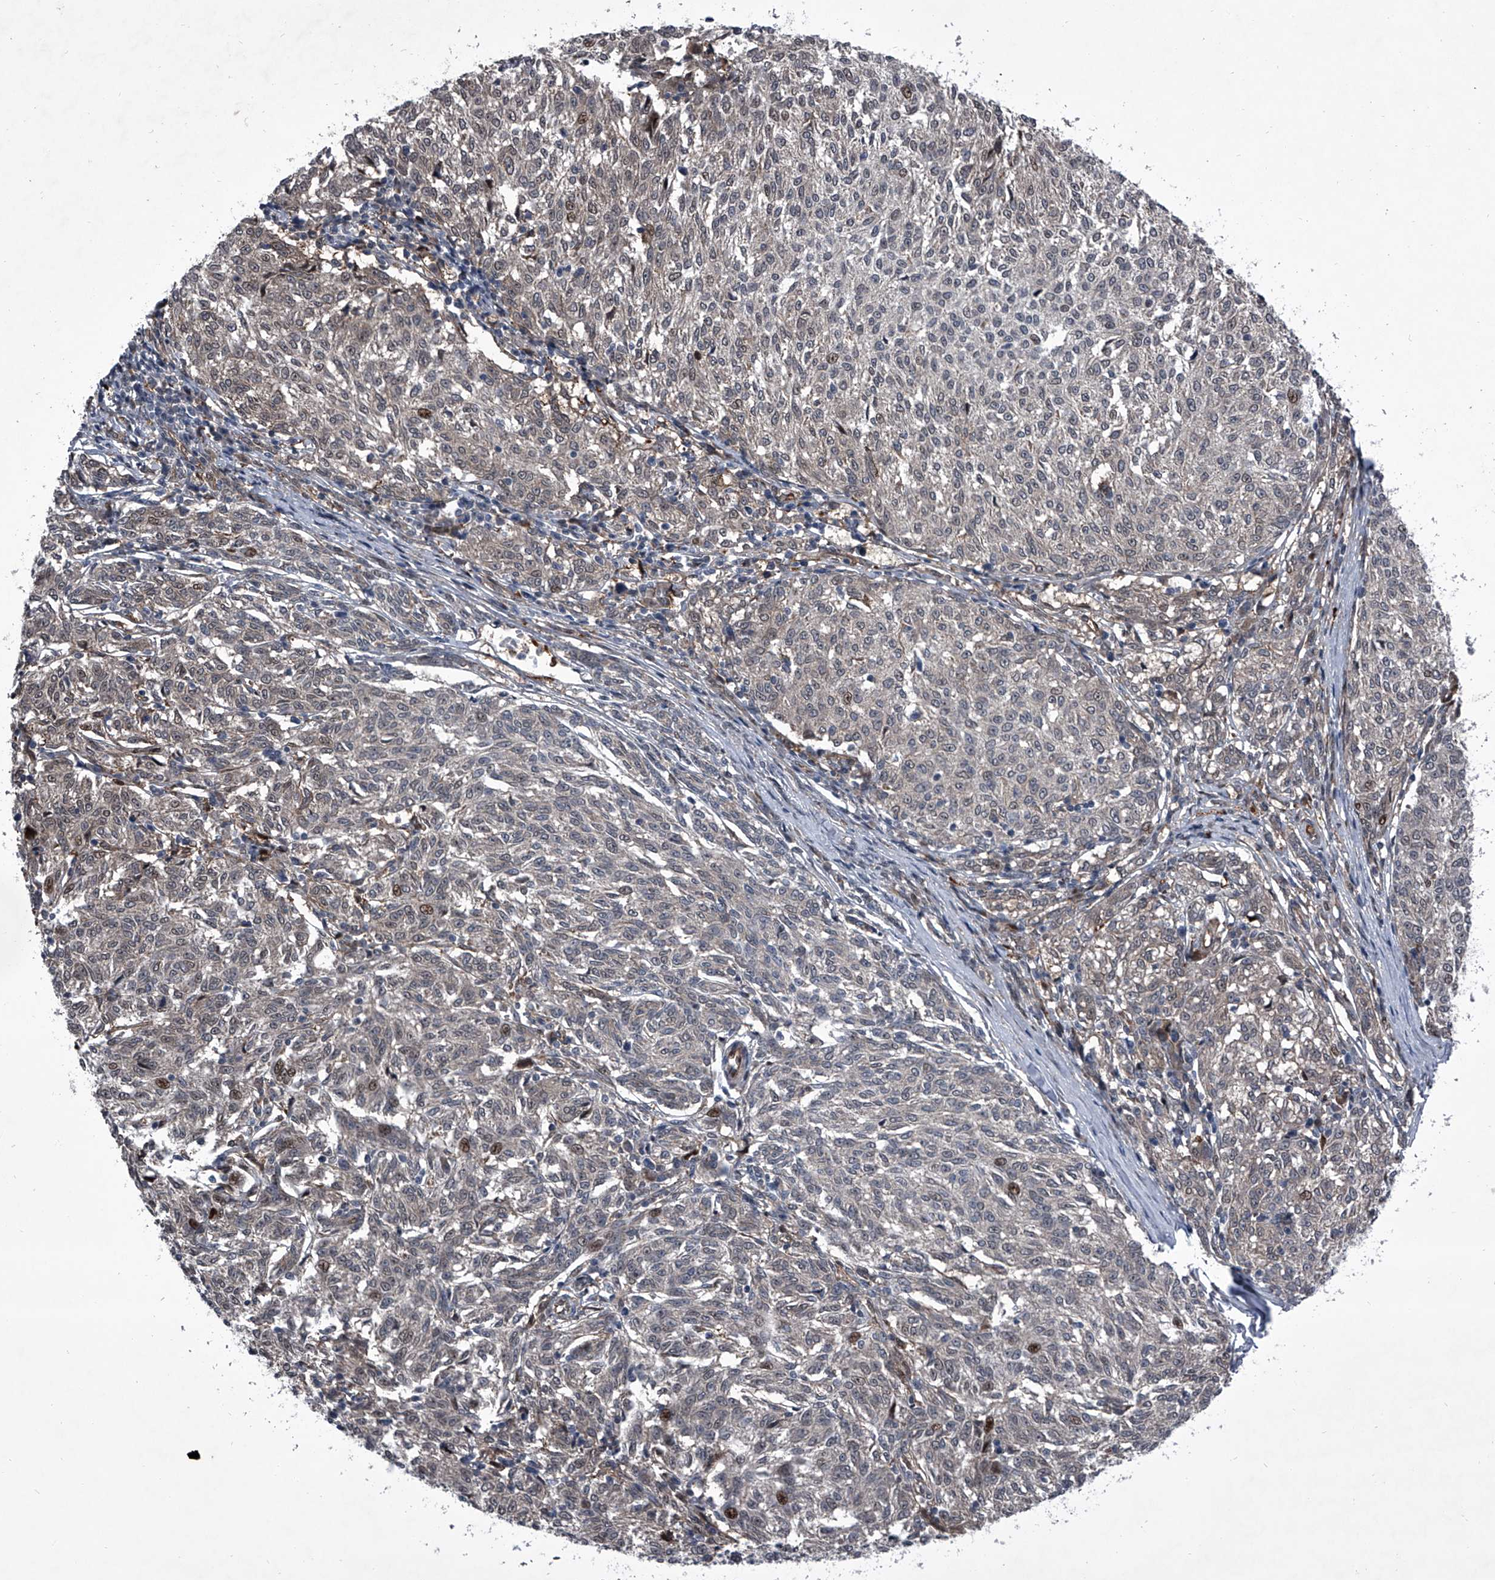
{"staining": {"intensity": "moderate", "quantity": "<25%", "location": "nuclear"}, "tissue": "melanoma", "cell_type": "Tumor cells", "image_type": "cancer", "snomed": [{"axis": "morphology", "description": "Malignant melanoma, NOS"}, {"axis": "topography", "description": "Skin"}], "caption": "Malignant melanoma stained with DAB (3,3'-diaminobenzidine) immunohistochemistry reveals low levels of moderate nuclear staining in about <25% of tumor cells.", "gene": "ELK4", "patient": {"sex": "female", "age": 72}}